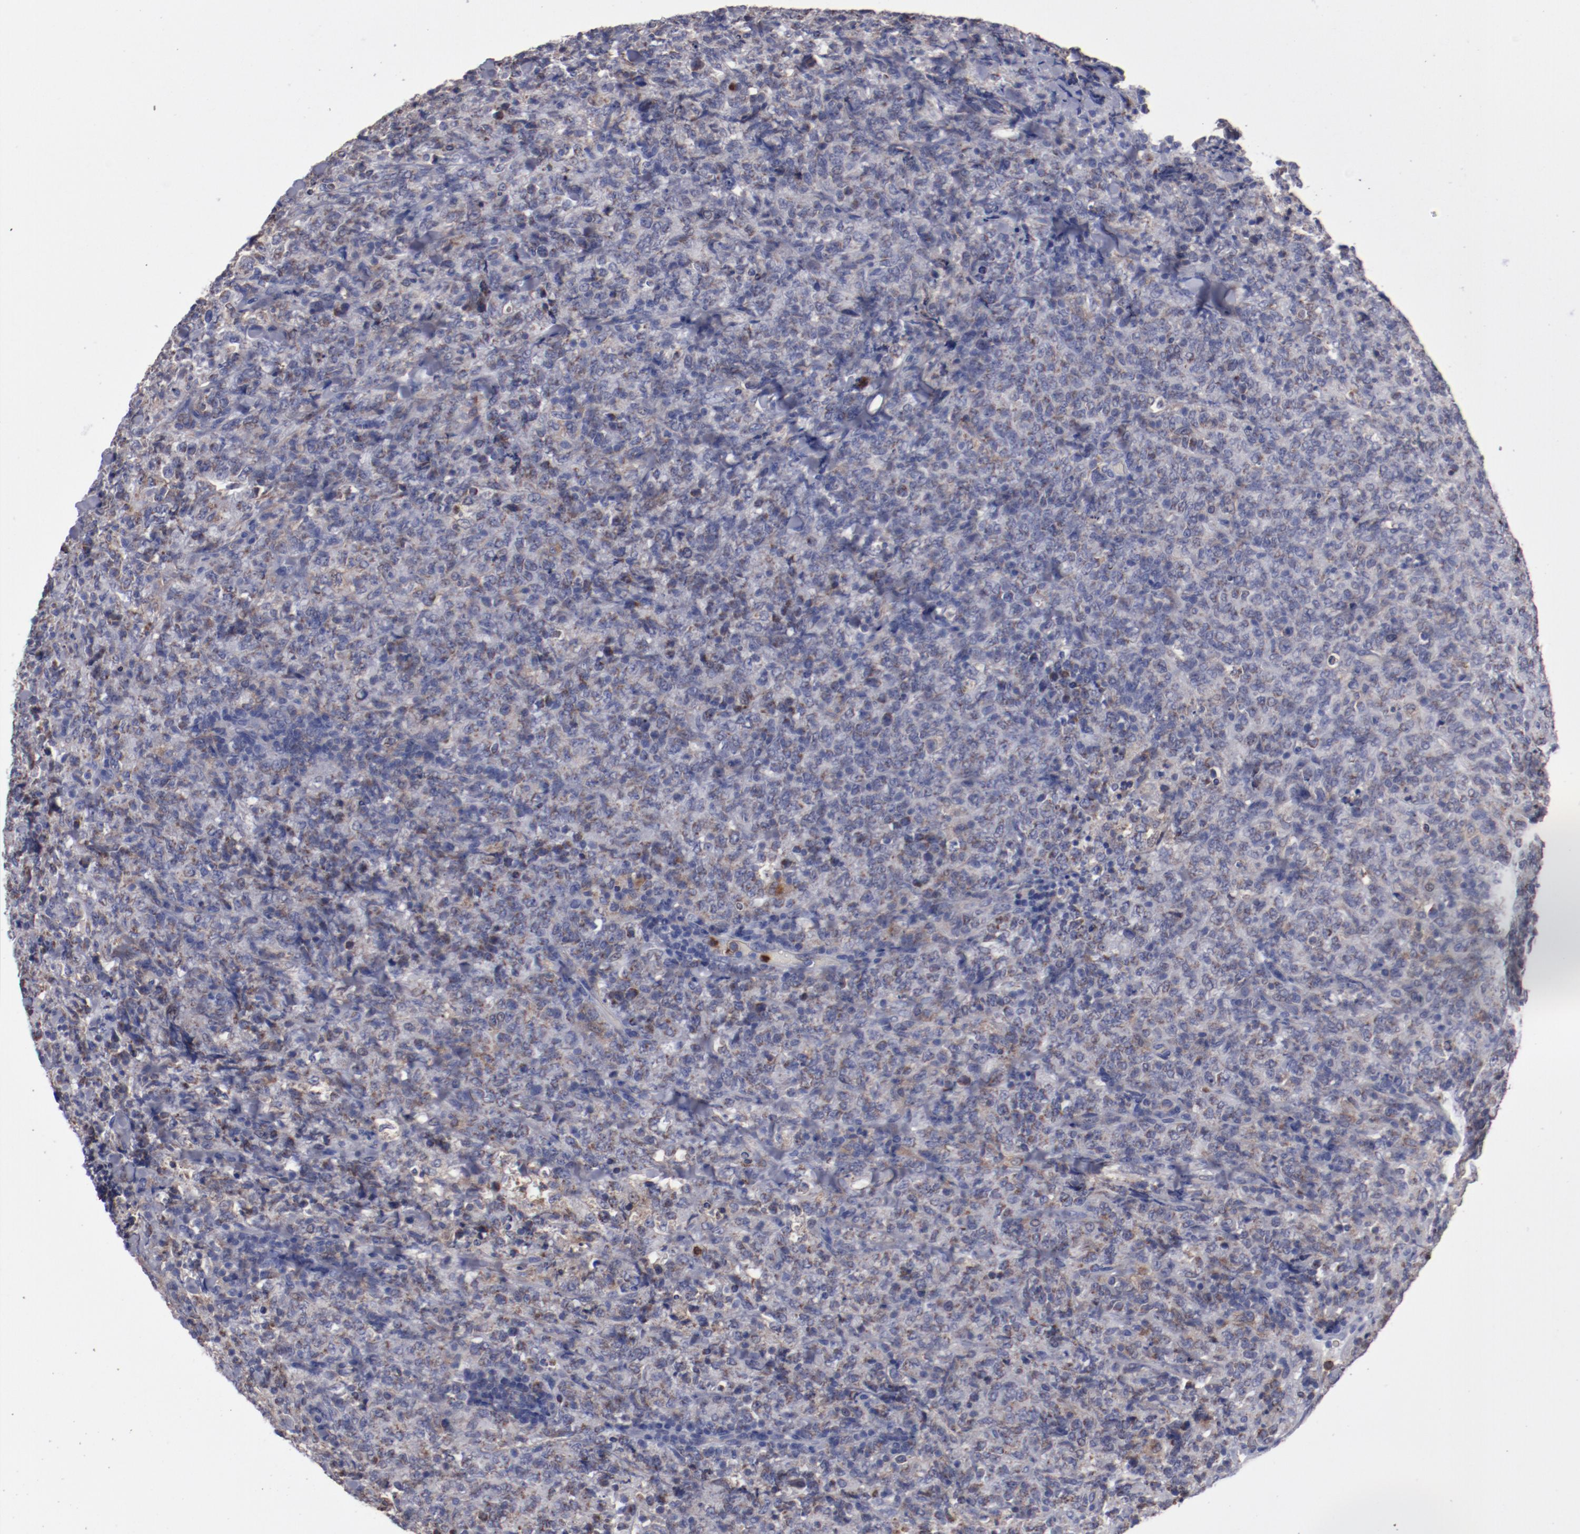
{"staining": {"intensity": "moderate", "quantity": "25%-75%", "location": "cytoplasmic/membranous"}, "tissue": "lymphoma", "cell_type": "Tumor cells", "image_type": "cancer", "snomed": [{"axis": "morphology", "description": "Malignant lymphoma, non-Hodgkin's type, High grade"}, {"axis": "topography", "description": "Tonsil"}], "caption": "An IHC histopathology image of neoplastic tissue is shown. Protein staining in brown labels moderate cytoplasmic/membranous positivity in malignant lymphoma, non-Hodgkin's type (high-grade) within tumor cells. The staining is performed using DAB (3,3'-diaminobenzidine) brown chromogen to label protein expression. The nuclei are counter-stained blue using hematoxylin.", "gene": "FGR", "patient": {"sex": "female", "age": 36}}